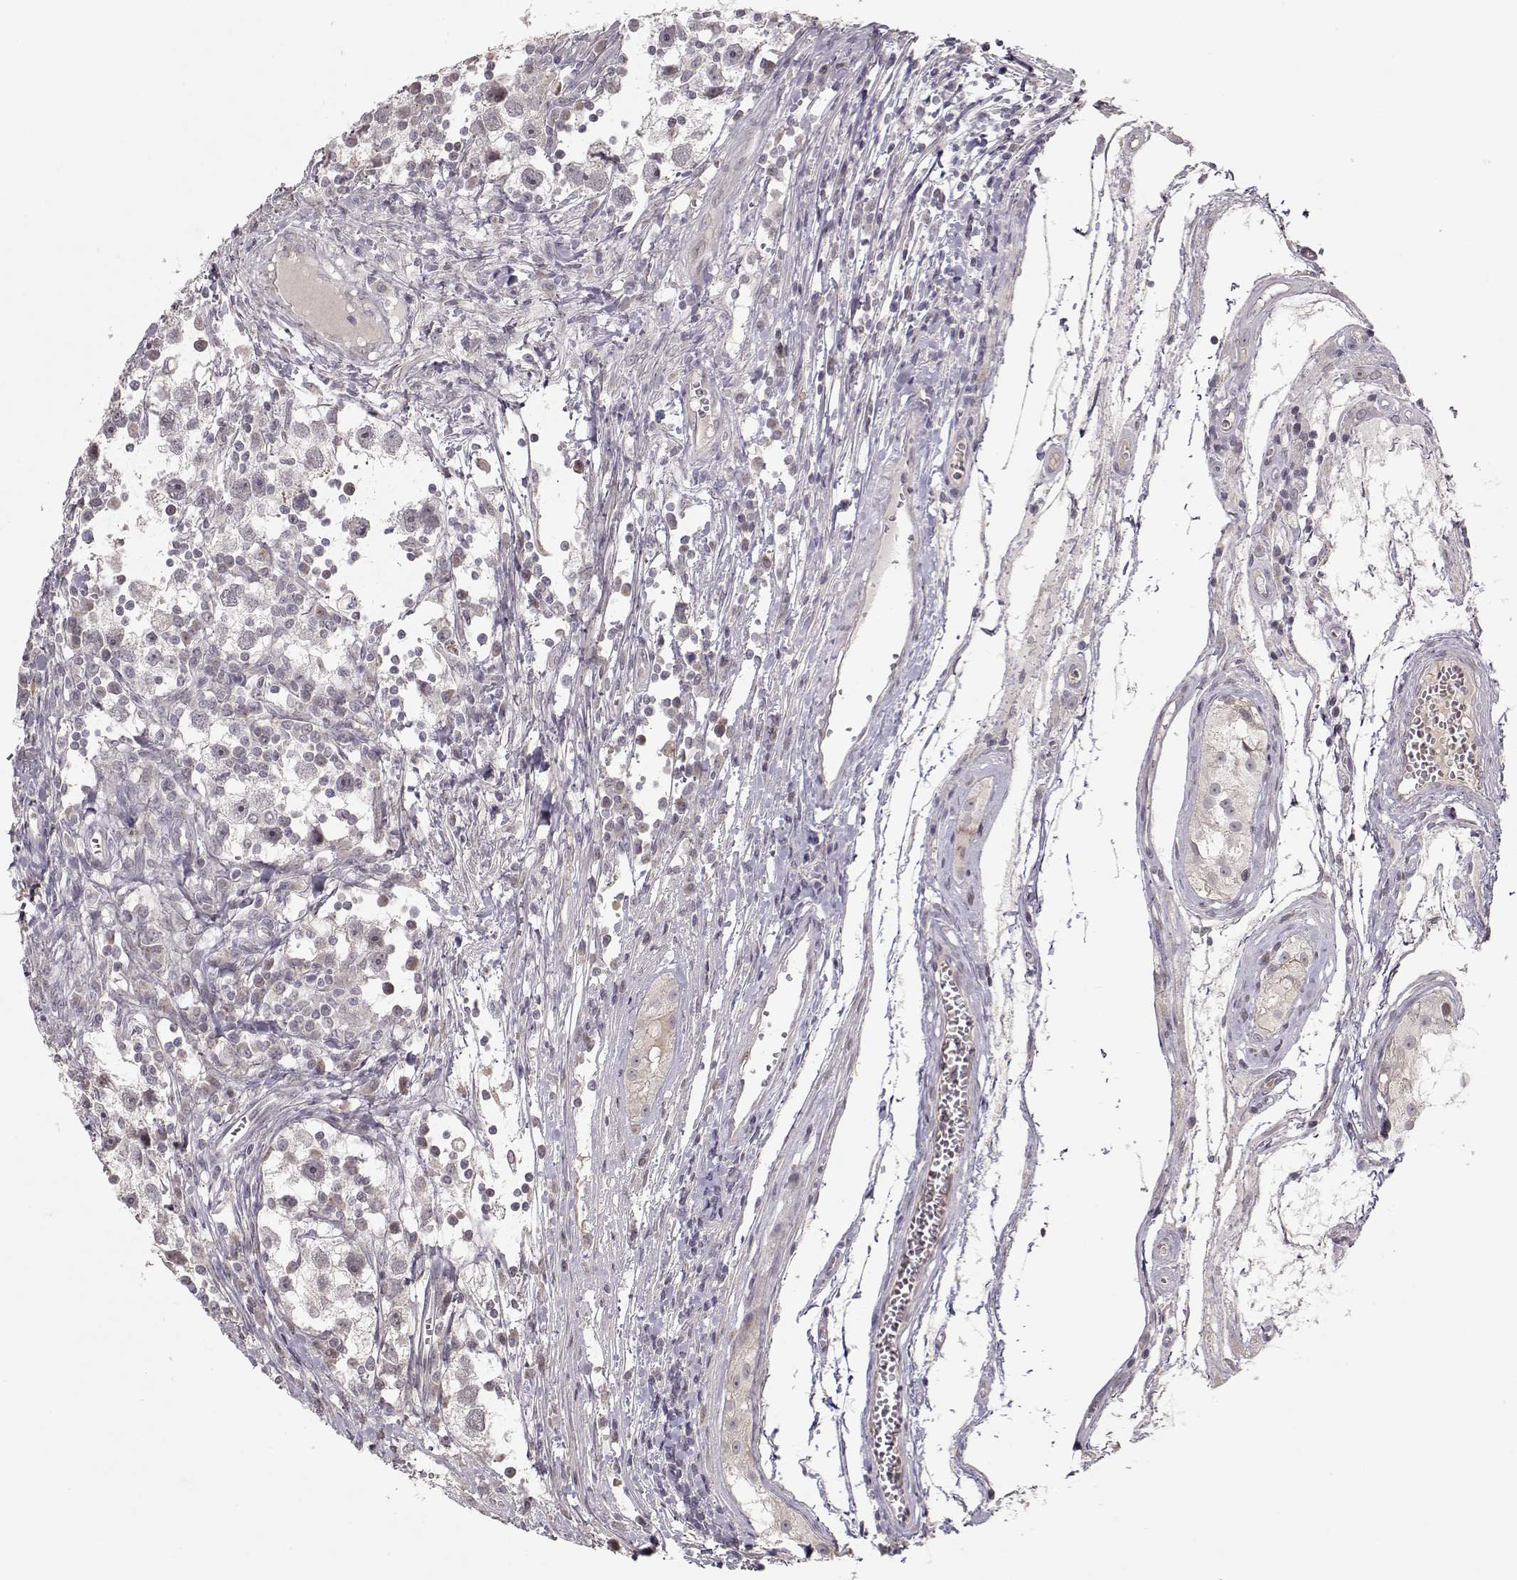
{"staining": {"intensity": "negative", "quantity": "none", "location": "none"}, "tissue": "testis cancer", "cell_type": "Tumor cells", "image_type": "cancer", "snomed": [{"axis": "morphology", "description": "Seminoma, NOS"}, {"axis": "topography", "description": "Testis"}], "caption": "IHC image of neoplastic tissue: testis seminoma stained with DAB (3,3'-diaminobenzidine) shows no significant protein expression in tumor cells. (DAB immunohistochemistry visualized using brightfield microscopy, high magnification).", "gene": "PNMT", "patient": {"sex": "male", "age": 30}}